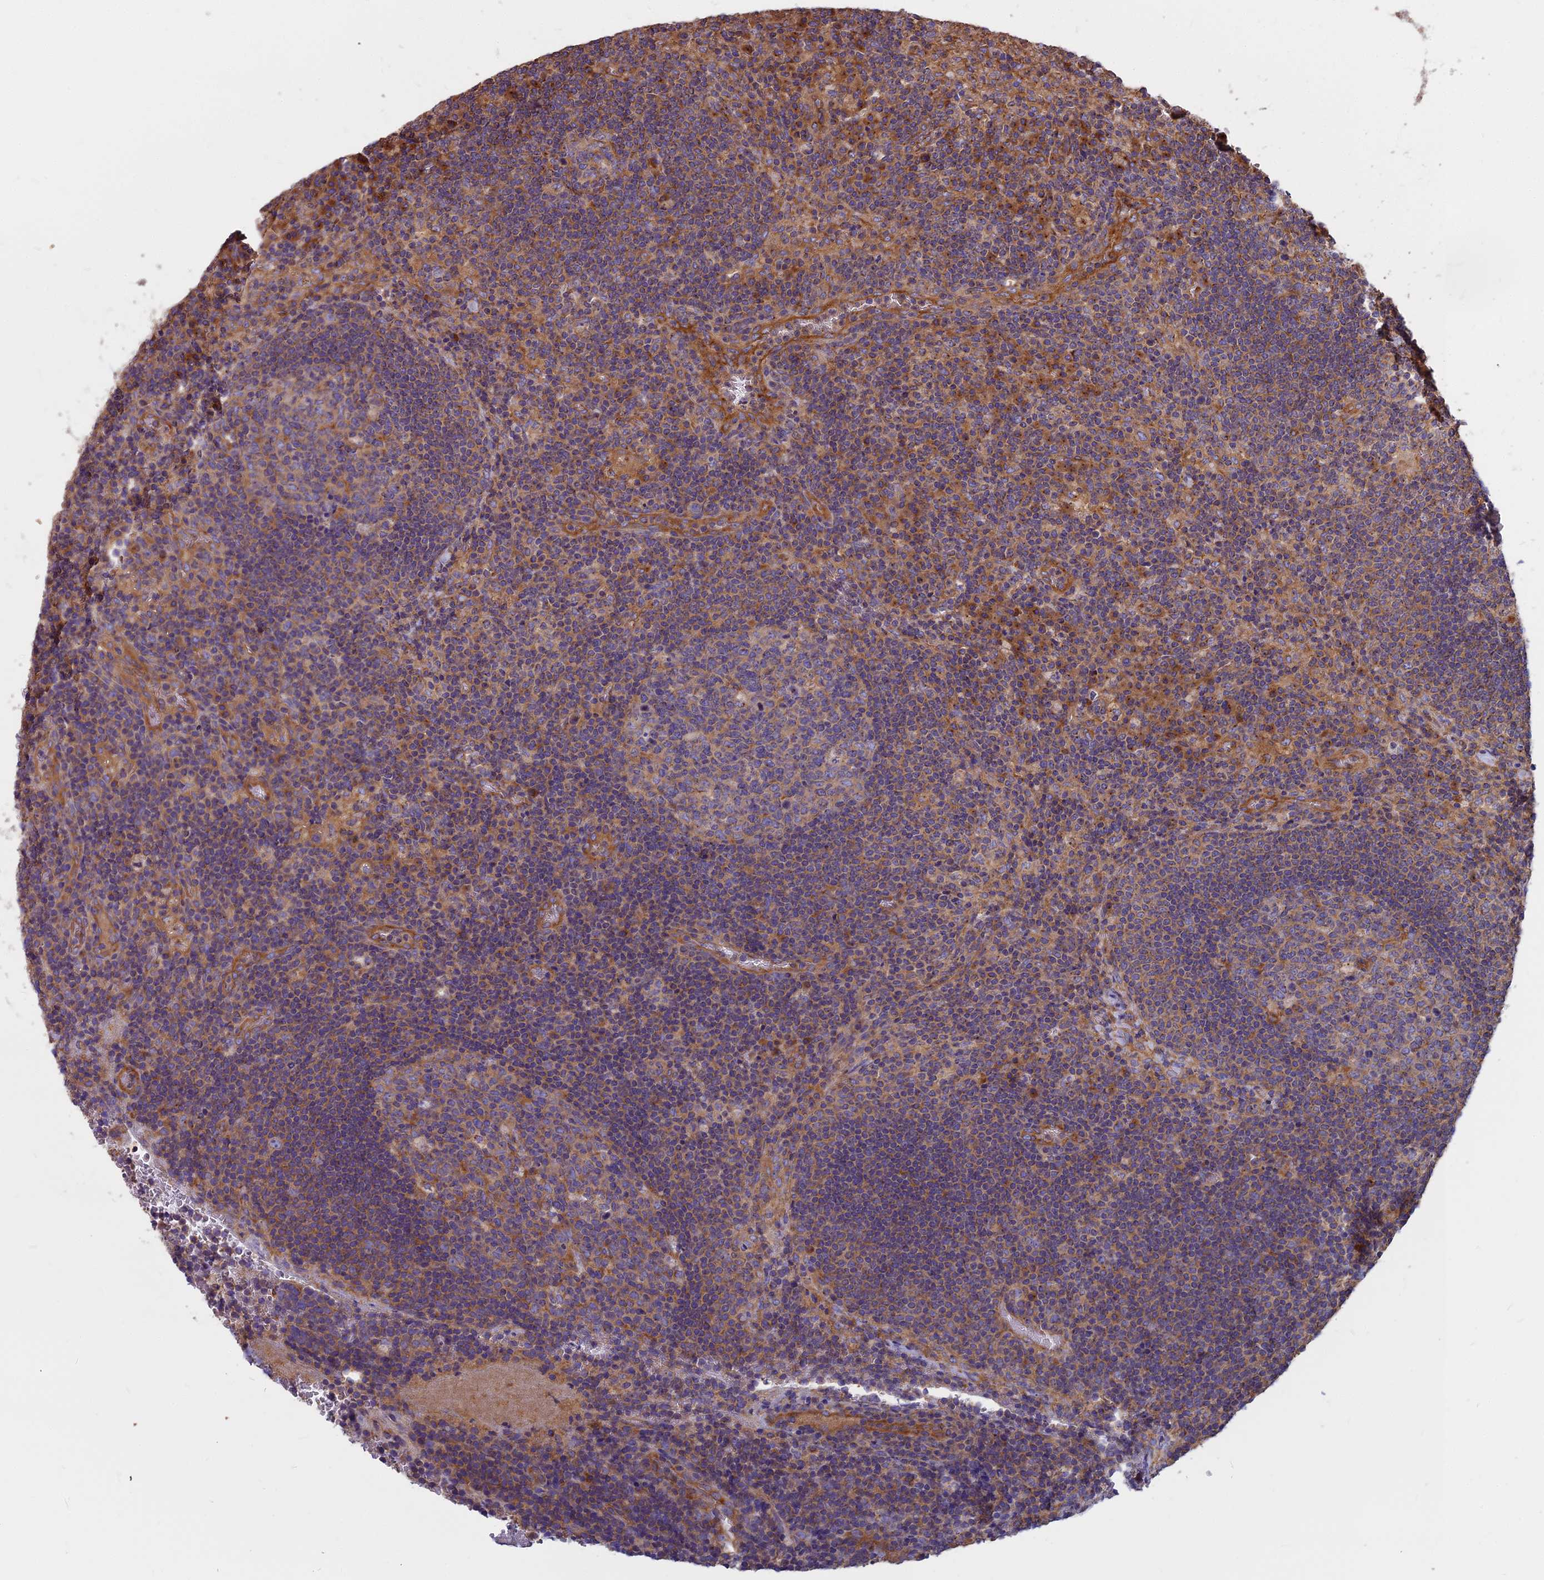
{"staining": {"intensity": "weak", "quantity": "25%-75%", "location": "cytoplasmic/membranous"}, "tissue": "lymph node", "cell_type": "Germinal center cells", "image_type": "normal", "snomed": [{"axis": "morphology", "description": "Normal tissue, NOS"}, {"axis": "topography", "description": "Lymph node"}], "caption": "Immunohistochemistry (IHC) histopathology image of unremarkable lymph node: lymph node stained using IHC shows low levels of weak protein expression localized specifically in the cytoplasmic/membranous of germinal center cells, appearing as a cytoplasmic/membranous brown color.", "gene": "DCTN3", "patient": {"sex": "male", "age": 58}}